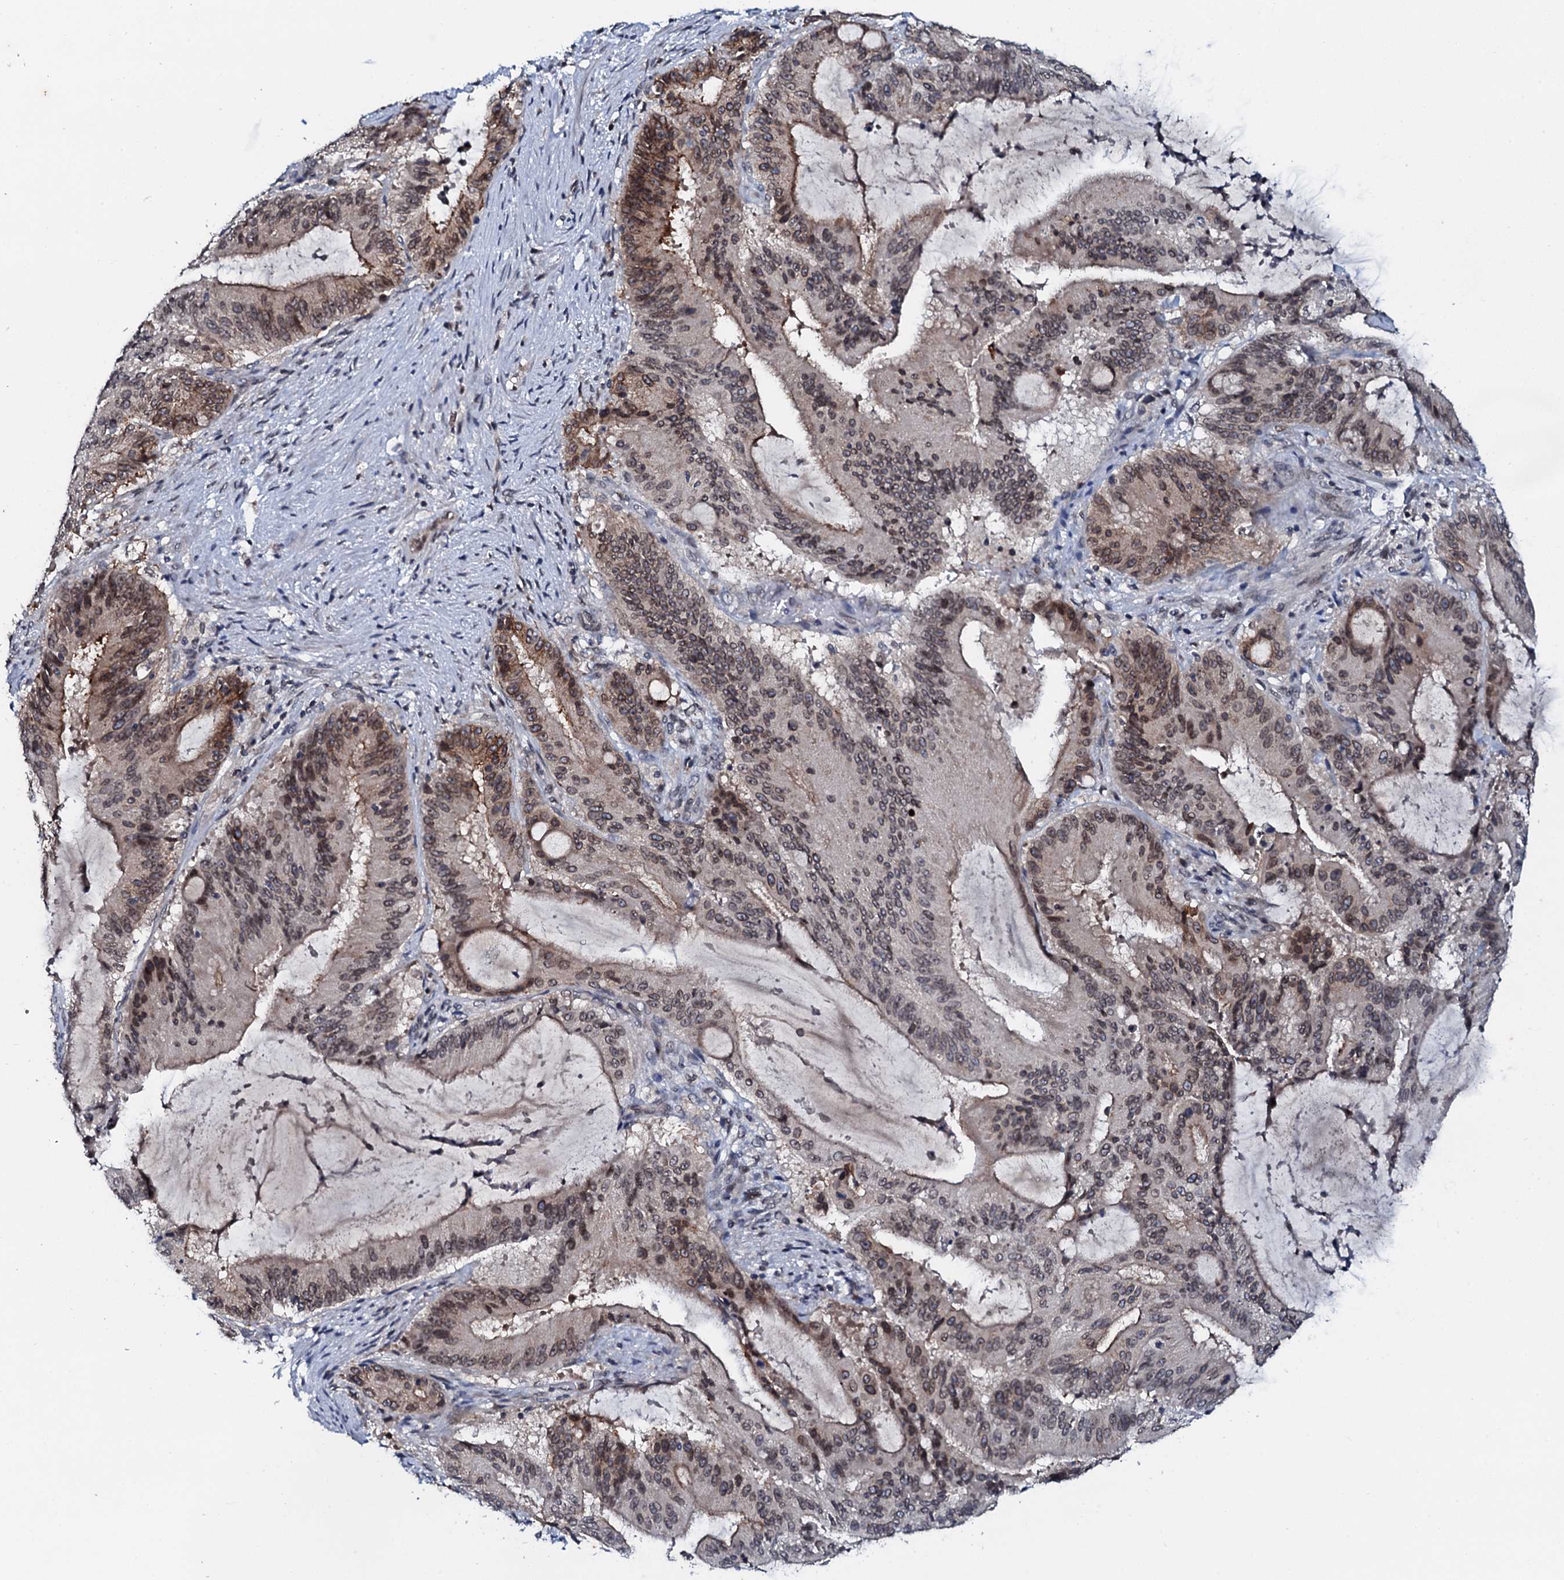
{"staining": {"intensity": "moderate", "quantity": "<25%", "location": "cytoplasmic/membranous"}, "tissue": "liver cancer", "cell_type": "Tumor cells", "image_type": "cancer", "snomed": [{"axis": "morphology", "description": "Normal tissue, NOS"}, {"axis": "morphology", "description": "Cholangiocarcinoma"}, {"axis": "topography", "description": "Liver"}, {"axis": "topography", "description": "Peripheral nerve tissue"}], "caption": "The histopathology image displays staining of cholangiocarcinoma (liver), revealing moderate cytoplasmic/membranous protein expression (brown color) within tumor cells. Using DAB (3,3'-diaminobenzidine) (brown) and hematoxylin (blue) stains, captured at high magnification using brightfield microscopy.", "gene": "SNTA1", "patient": {"sex": "female", "age": 73}}